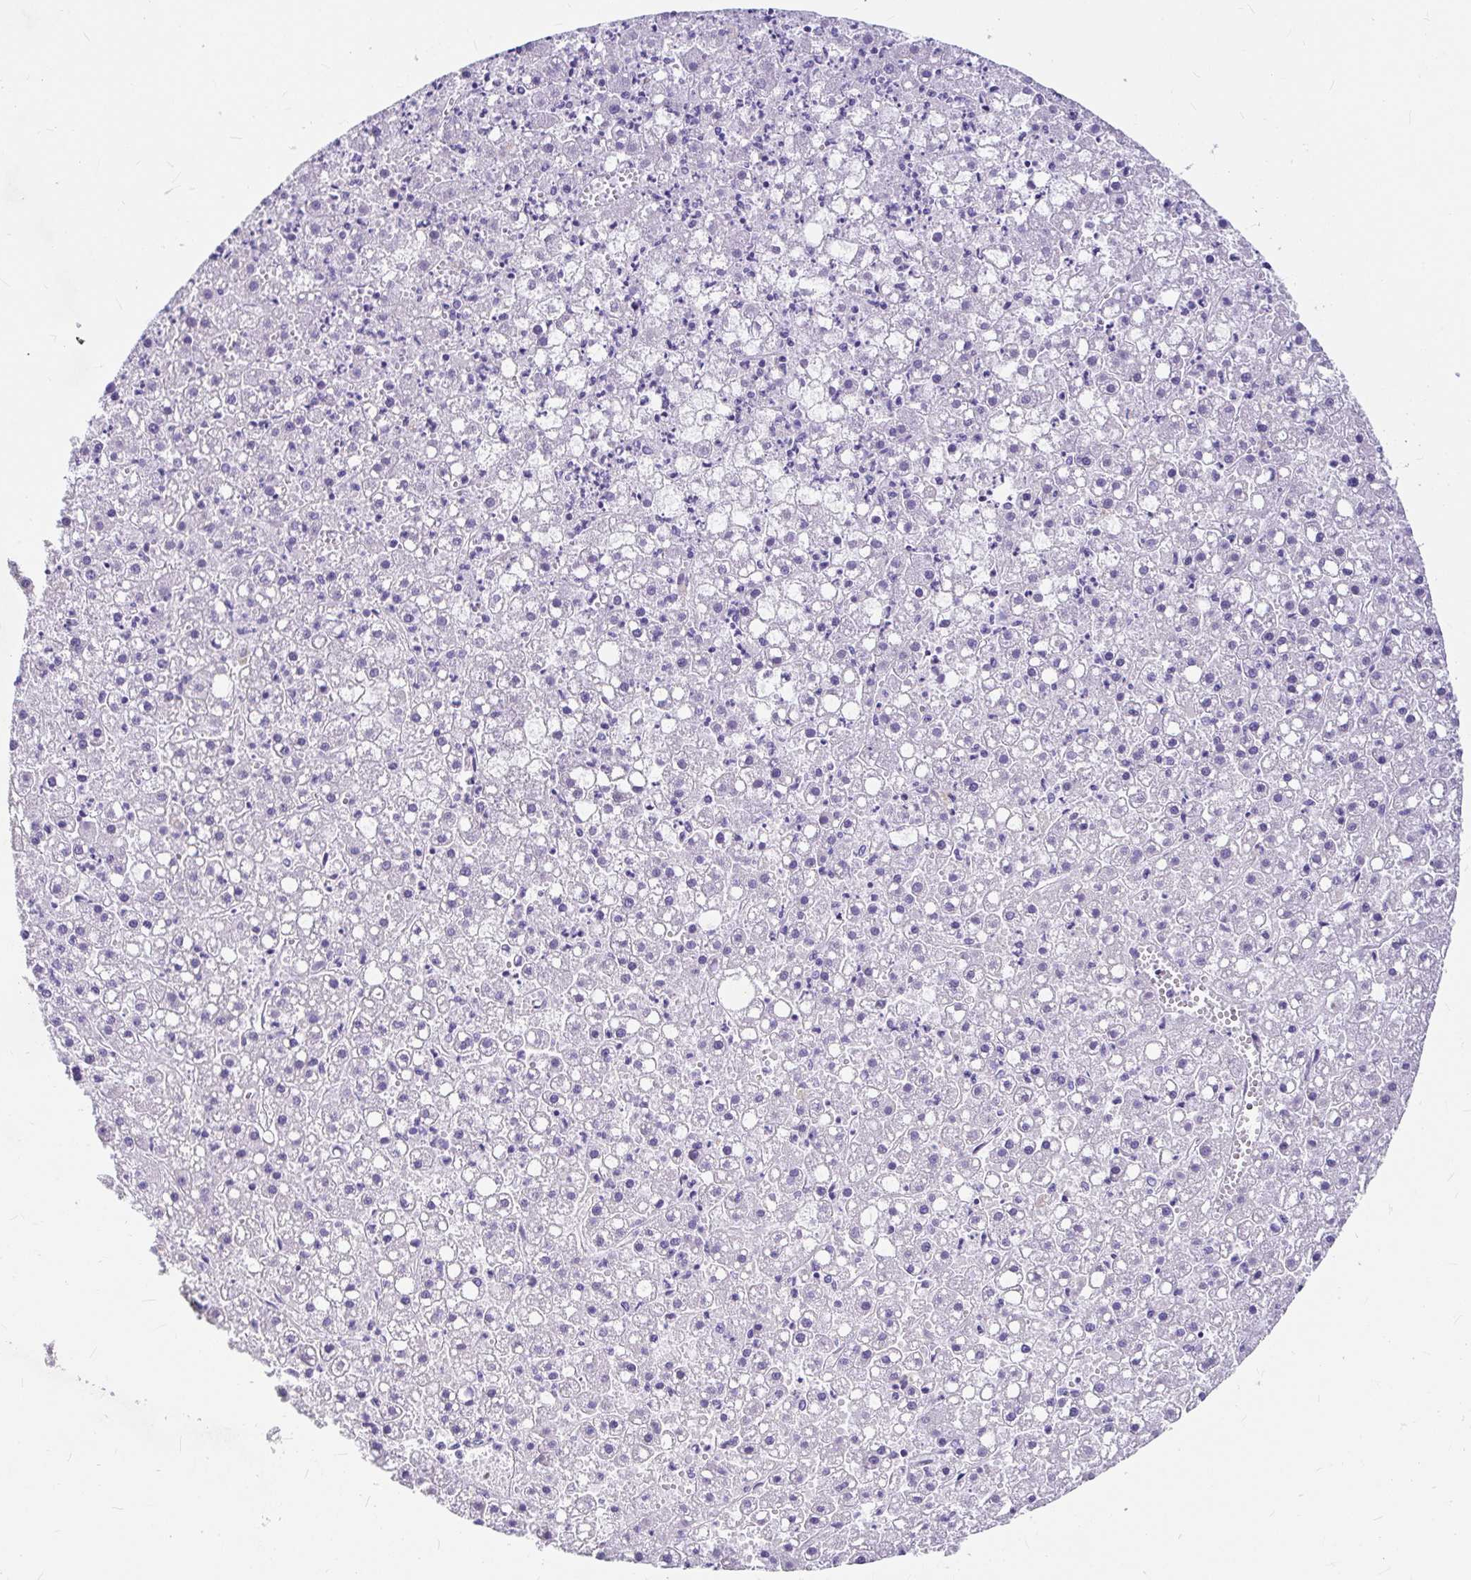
{"staining": {"intensity": "negative", "quantity": "none", "location": "none"}, "tissue": "liver cancer", "cell_type": "Tumor cells", "image_type": "cancer", "snomed": [{"axis": "morphology", "description": "Carcinoma, Hepatocellular, NOS"}, {"axis": "topography", "description": "Liver"}], "caption": "Immunohistochemical staining of human liver cancer exhibits no significant positivity in tumor cells.", "gene": "MYO1B", "patient": {"sex": "male", "age": 67}}